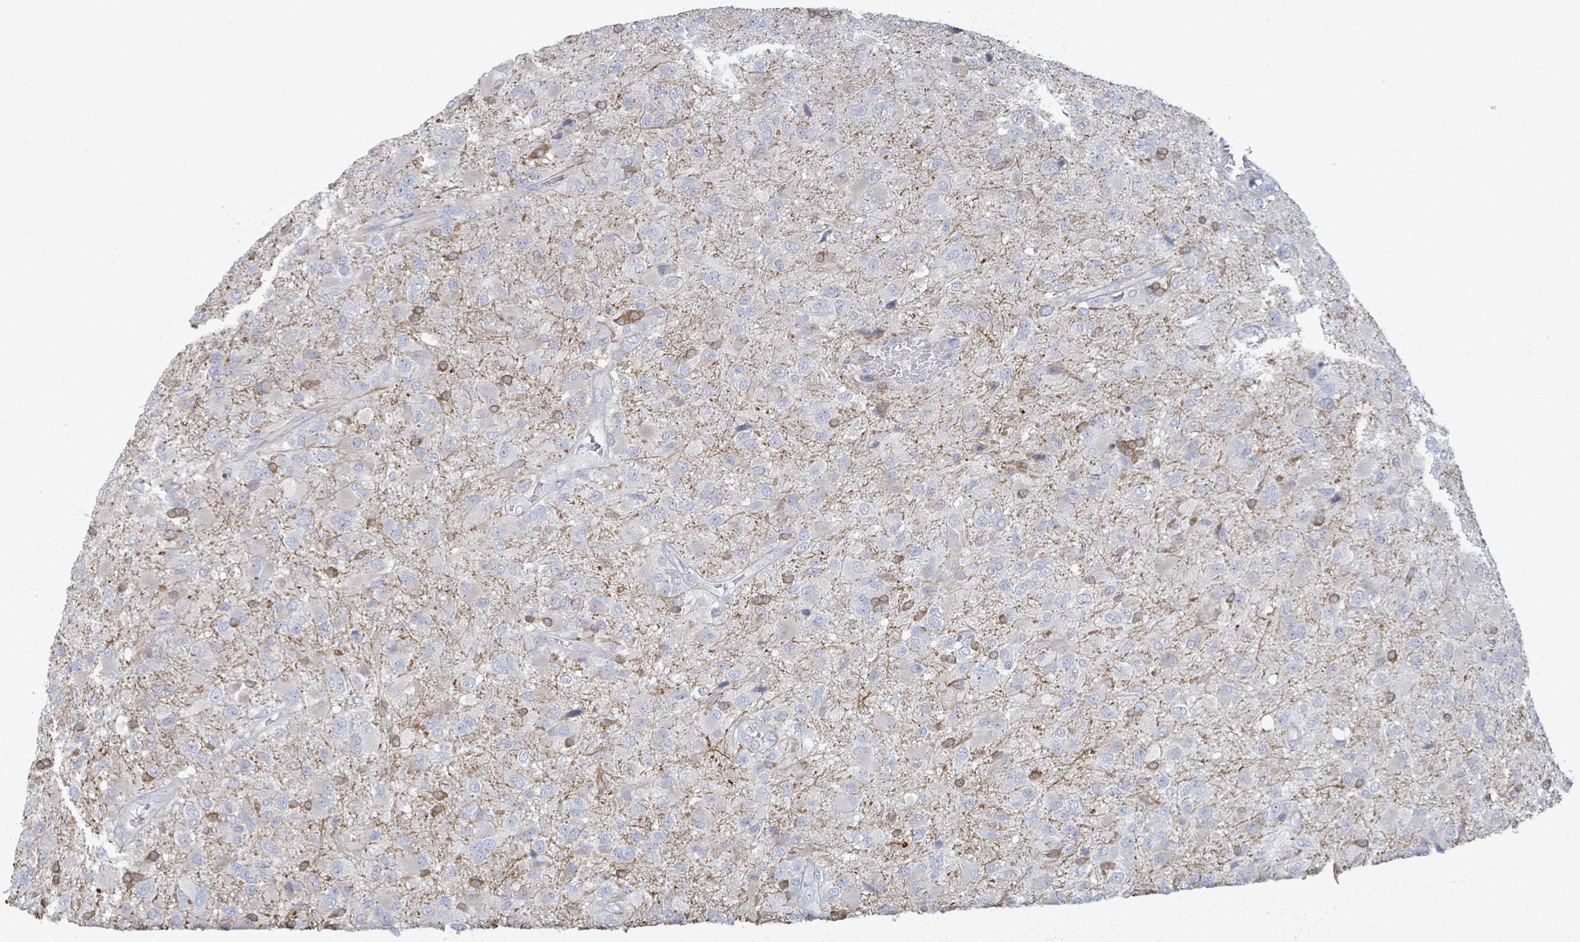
{"staining": {"intensity": "negative", "quantity": "none", "location": "none"}, "tissue": "glioma", "cell_type": "Tumor cells", "image_type": "cancer", "snomed": [{"axis": "morphology", "description": "Glioma, malignant, Low grade"}, {"axis": "topography", "description": "Brain"}], "caption": "DAB (3,3'-diaminobenzidine) immunohistochemical staining of glioma reveals no significant staining in tumor cells.", "gene": "COL13A1", "patient": {"sex": "male", "age": 65}}